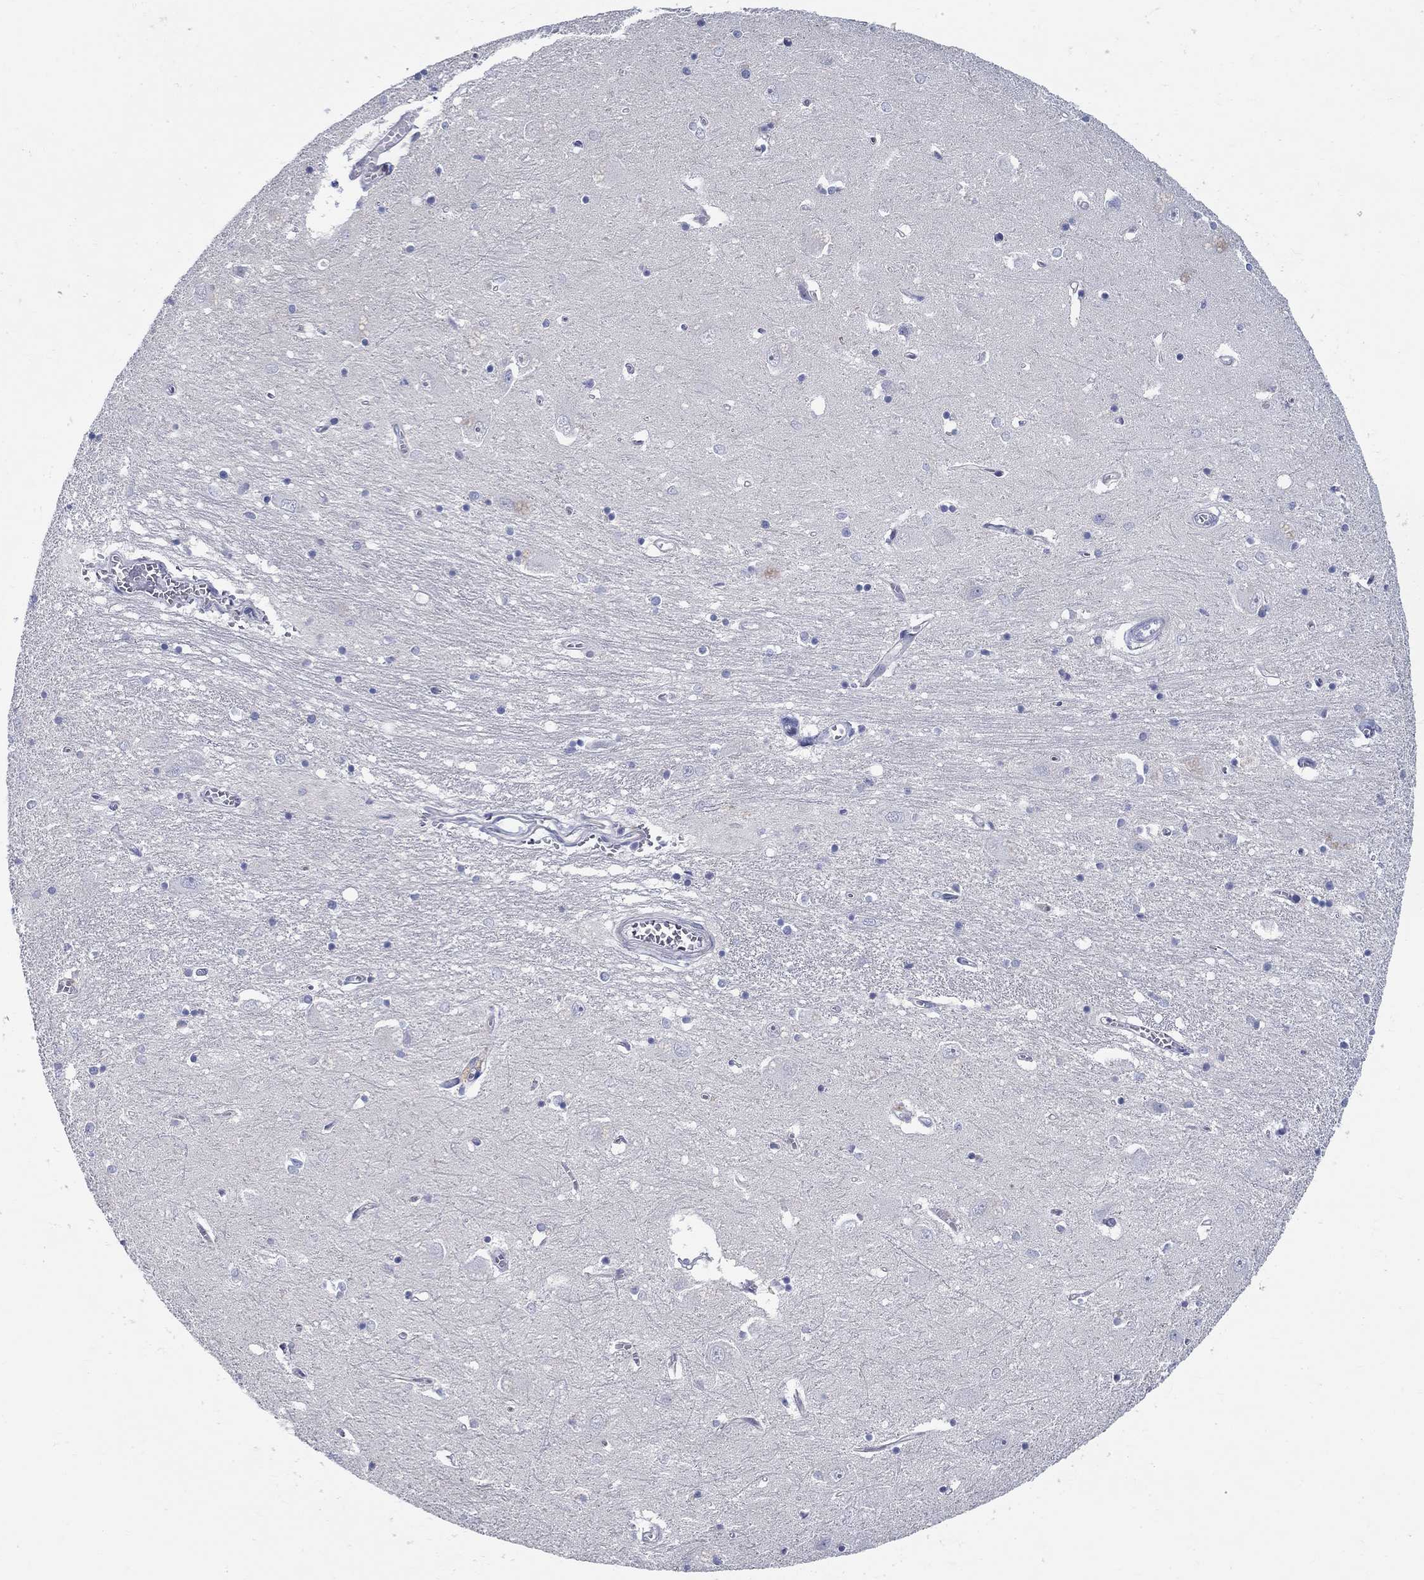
{"staining": {"intensity": "negative", "quantity": "none", "location": "none"}, "tissue": "caudate", "cell_type": "Glial cells", "image_type": "normal", "snomed": [{"axis": "morphology", "description": "Normal tissue, NOS"}, {"axis": "topography", "description": "Lateral ventricle wall"}], "caption": "Immunohistochemistry of benign human caudate displays no positivity in glial cells.", "gene": "C16orf46", "patient": {"sex": "male", "age": 54}}